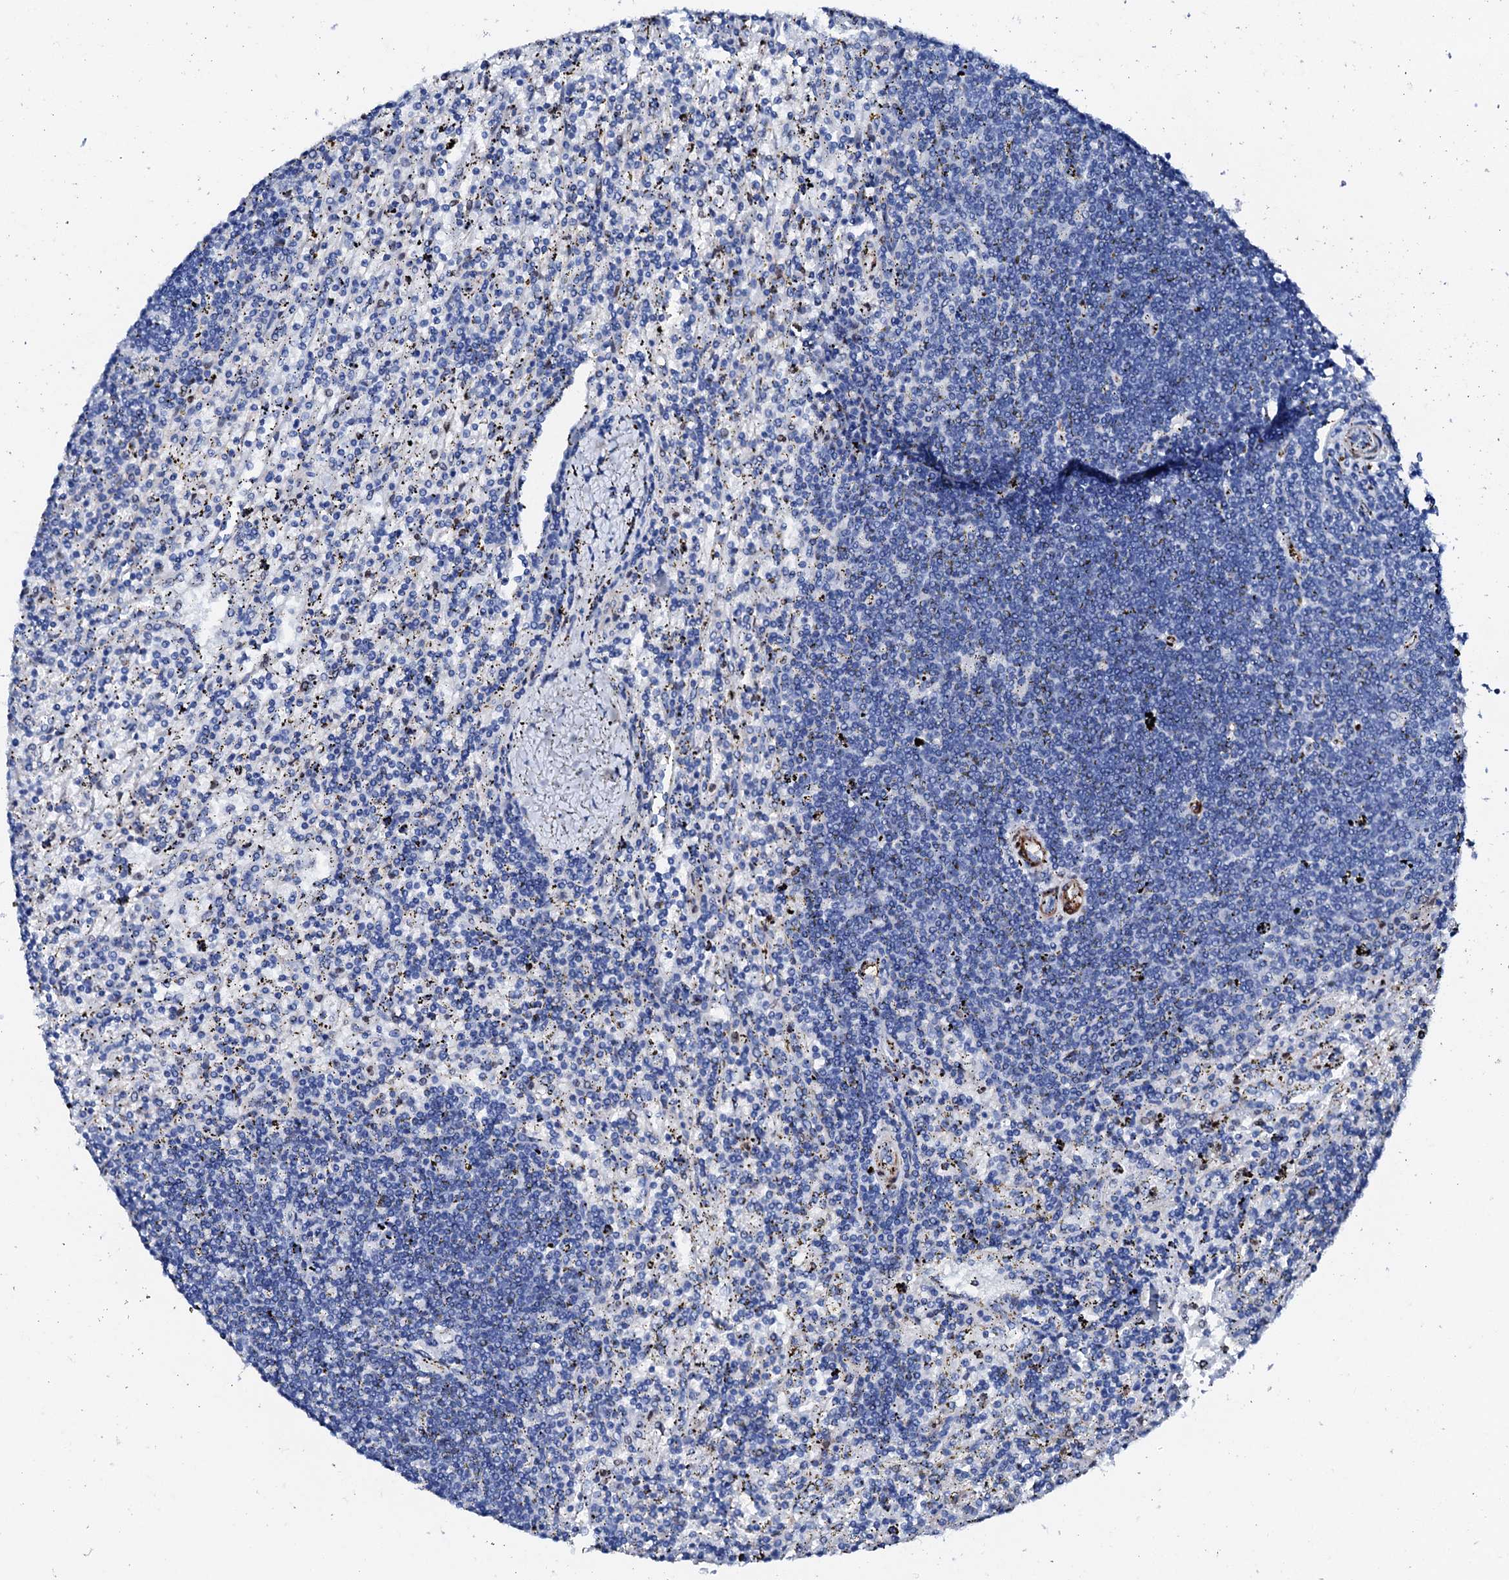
{"staining": {"intensity": "negative", "quantity": "none", "location": "none"}, "tissue": "lymphoma", "cell_type": "Tumor cells", "image_type": "cancer", "snomed": [{"axis": "morphology", "description": "Malignant lymphoma, non-Hodgkin's type, Low grade"}, {"axis": "topography", "description": "Spleen"}], "caption": "Tumor cells are negative for brown protein staining in lymphoma. (DAB immunohistochemistry (IHC), high magnification).", "gene": "NRIP2", "patient": {"sex": "male", "age": 76}}